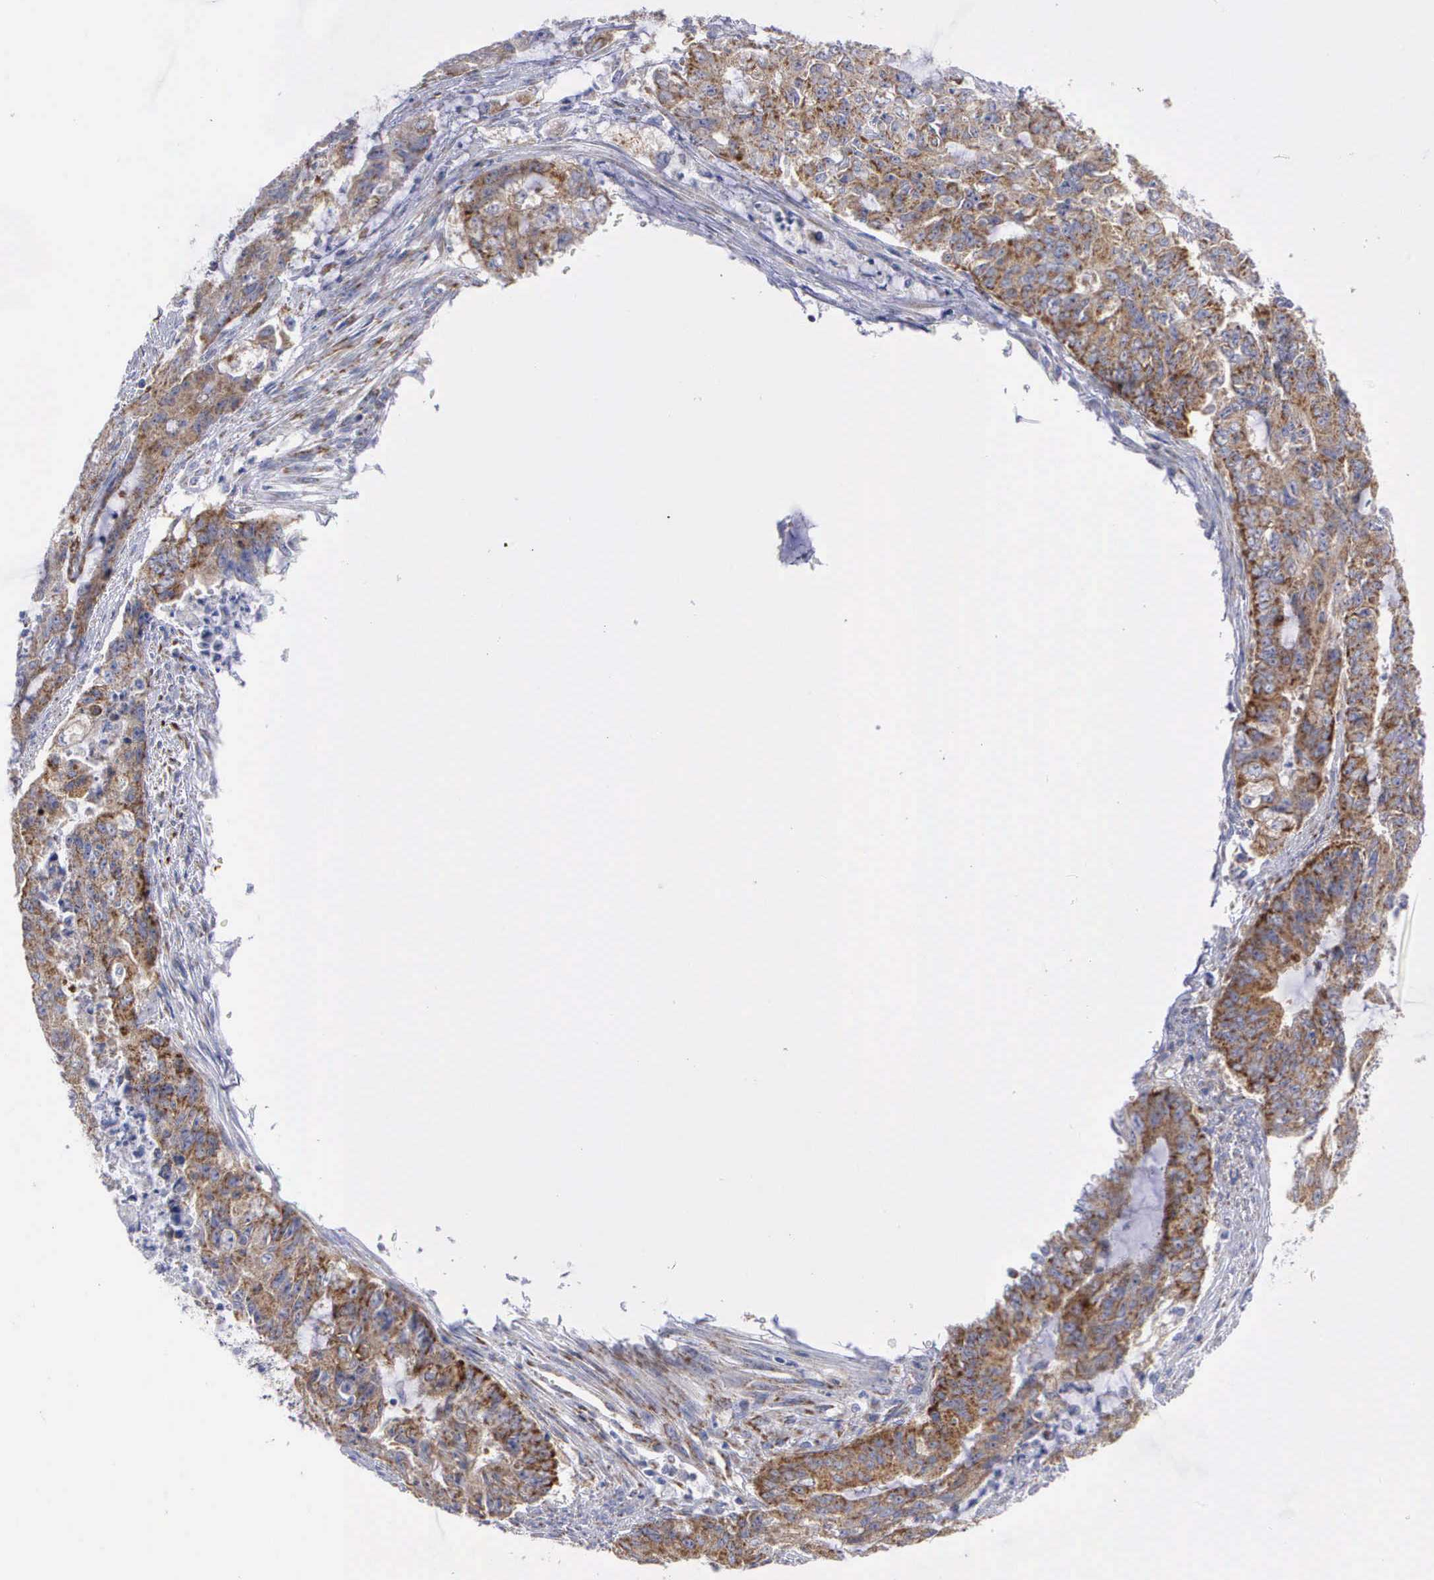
{"staining": {"intensity": "moderate", "quantity": ">75%", "location": "cytoplasmic/membranous"}, "tissue": "endometrial cancer", "cell_type": "Tumor cells", "image_type": "cancer", "snomed": [{"axis": "morphology", "description": "Adenocarcinoma, NOS"}, {"axis": "topography", "description": "Endometrium"}], "caption": "Moderate cytoplasmic/membranous expression for a protein is seen in about >75% of tumor cells of endometrial cancer using IHC.", "gene": "APOOL", "patient": {"sex": "female", "age": 75}}